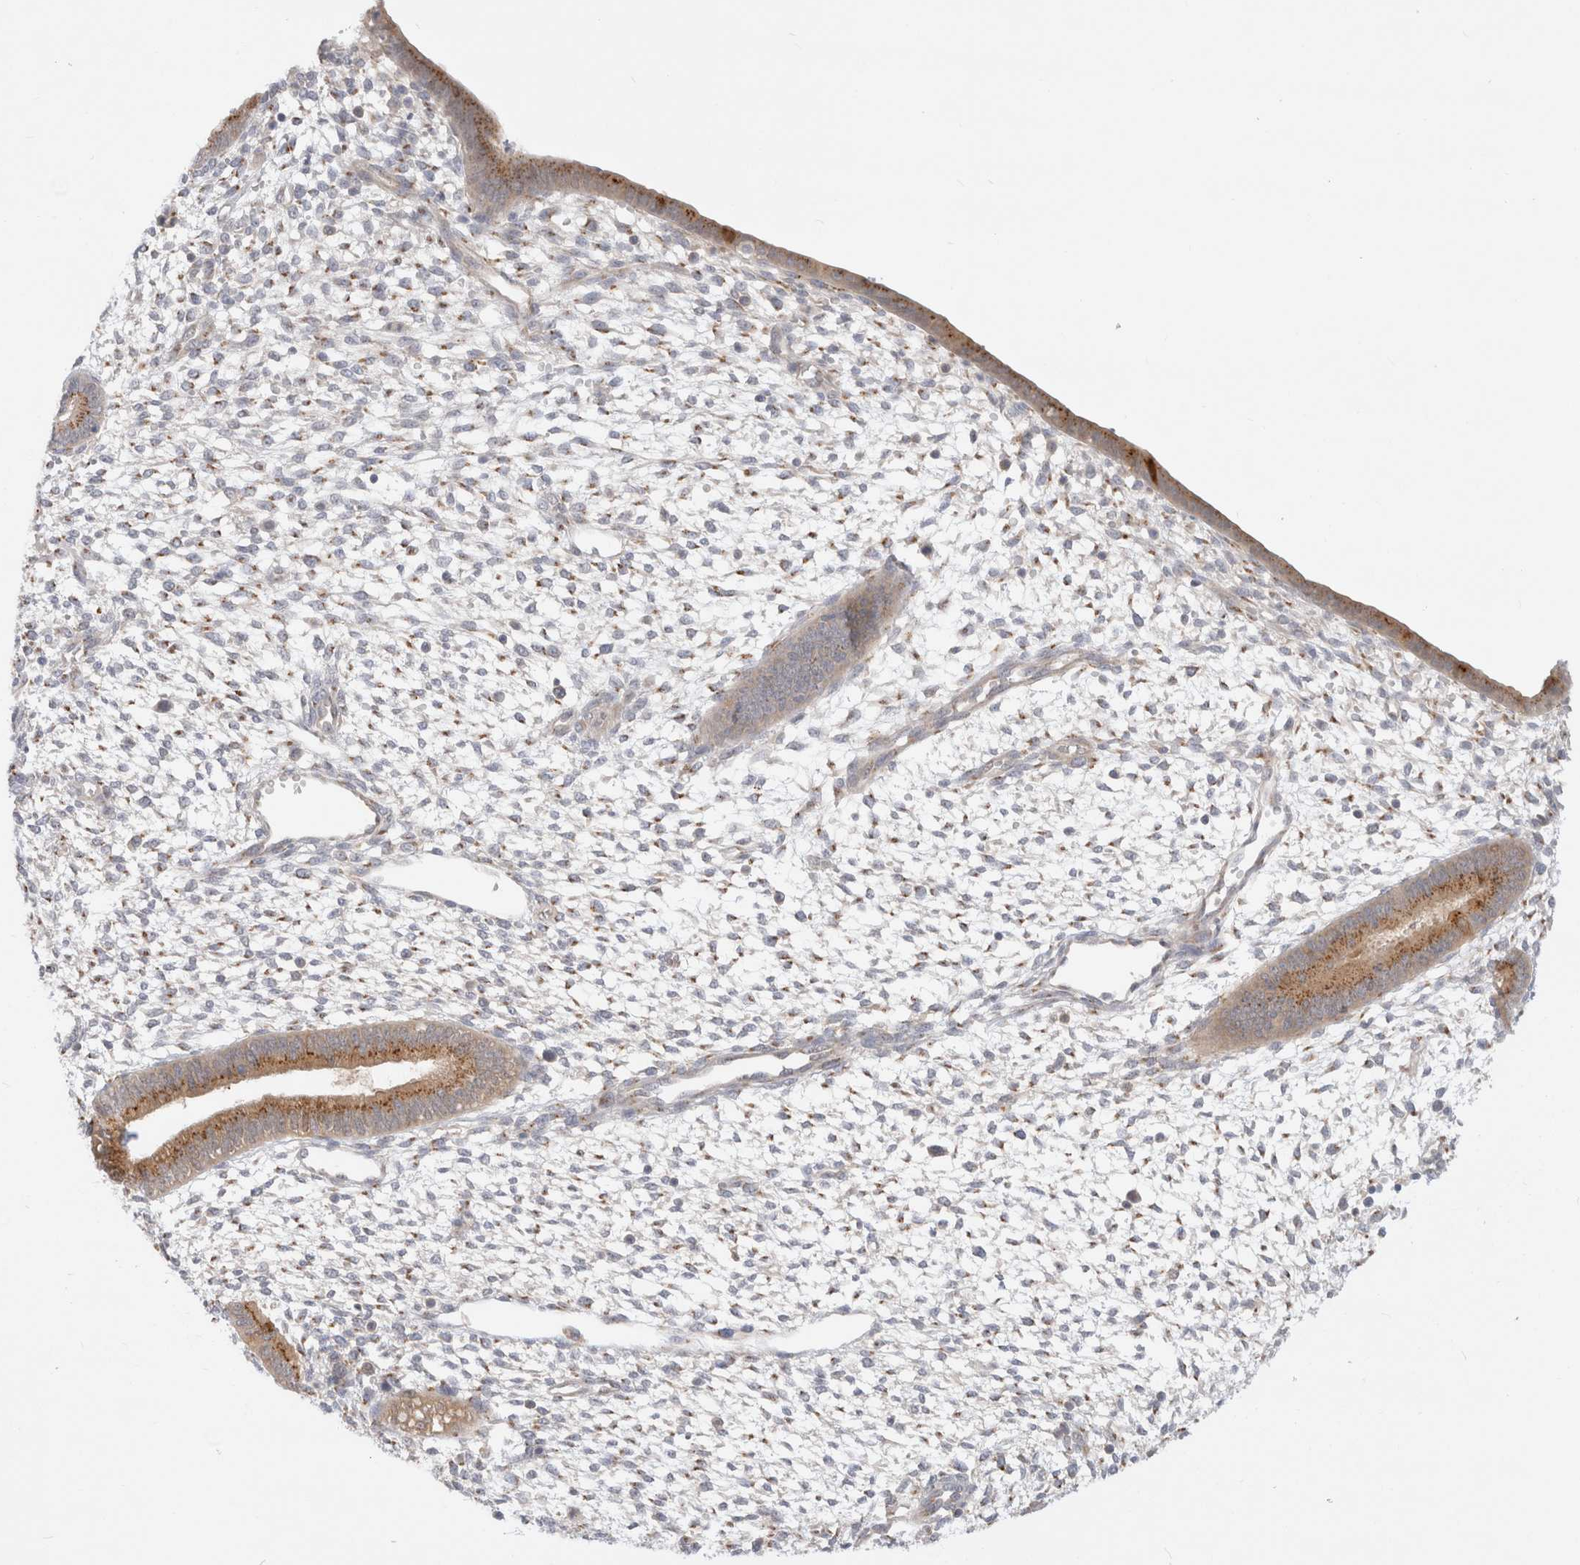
{"staining": {"intensity": "negative", "quantity": "none", "location": "none"}, "tissue": "endometrium", "cell_type": "Cells in endometrial stroma", "image_type": "normal", "snomed": [{"axis": "morphology", "description": "Normal tissue, NOS"}, {"axis": "topography", "description": "Endometrium"}], "caption": "Immunohistochemistry photomicrograph of unremarkable endometrium: human endometrium stained with DAB reveals no significant protein positivity in cells in endometrial stroma.", "gene": "EFCAB13", "patient": {"sex": "female", "age": 46}}